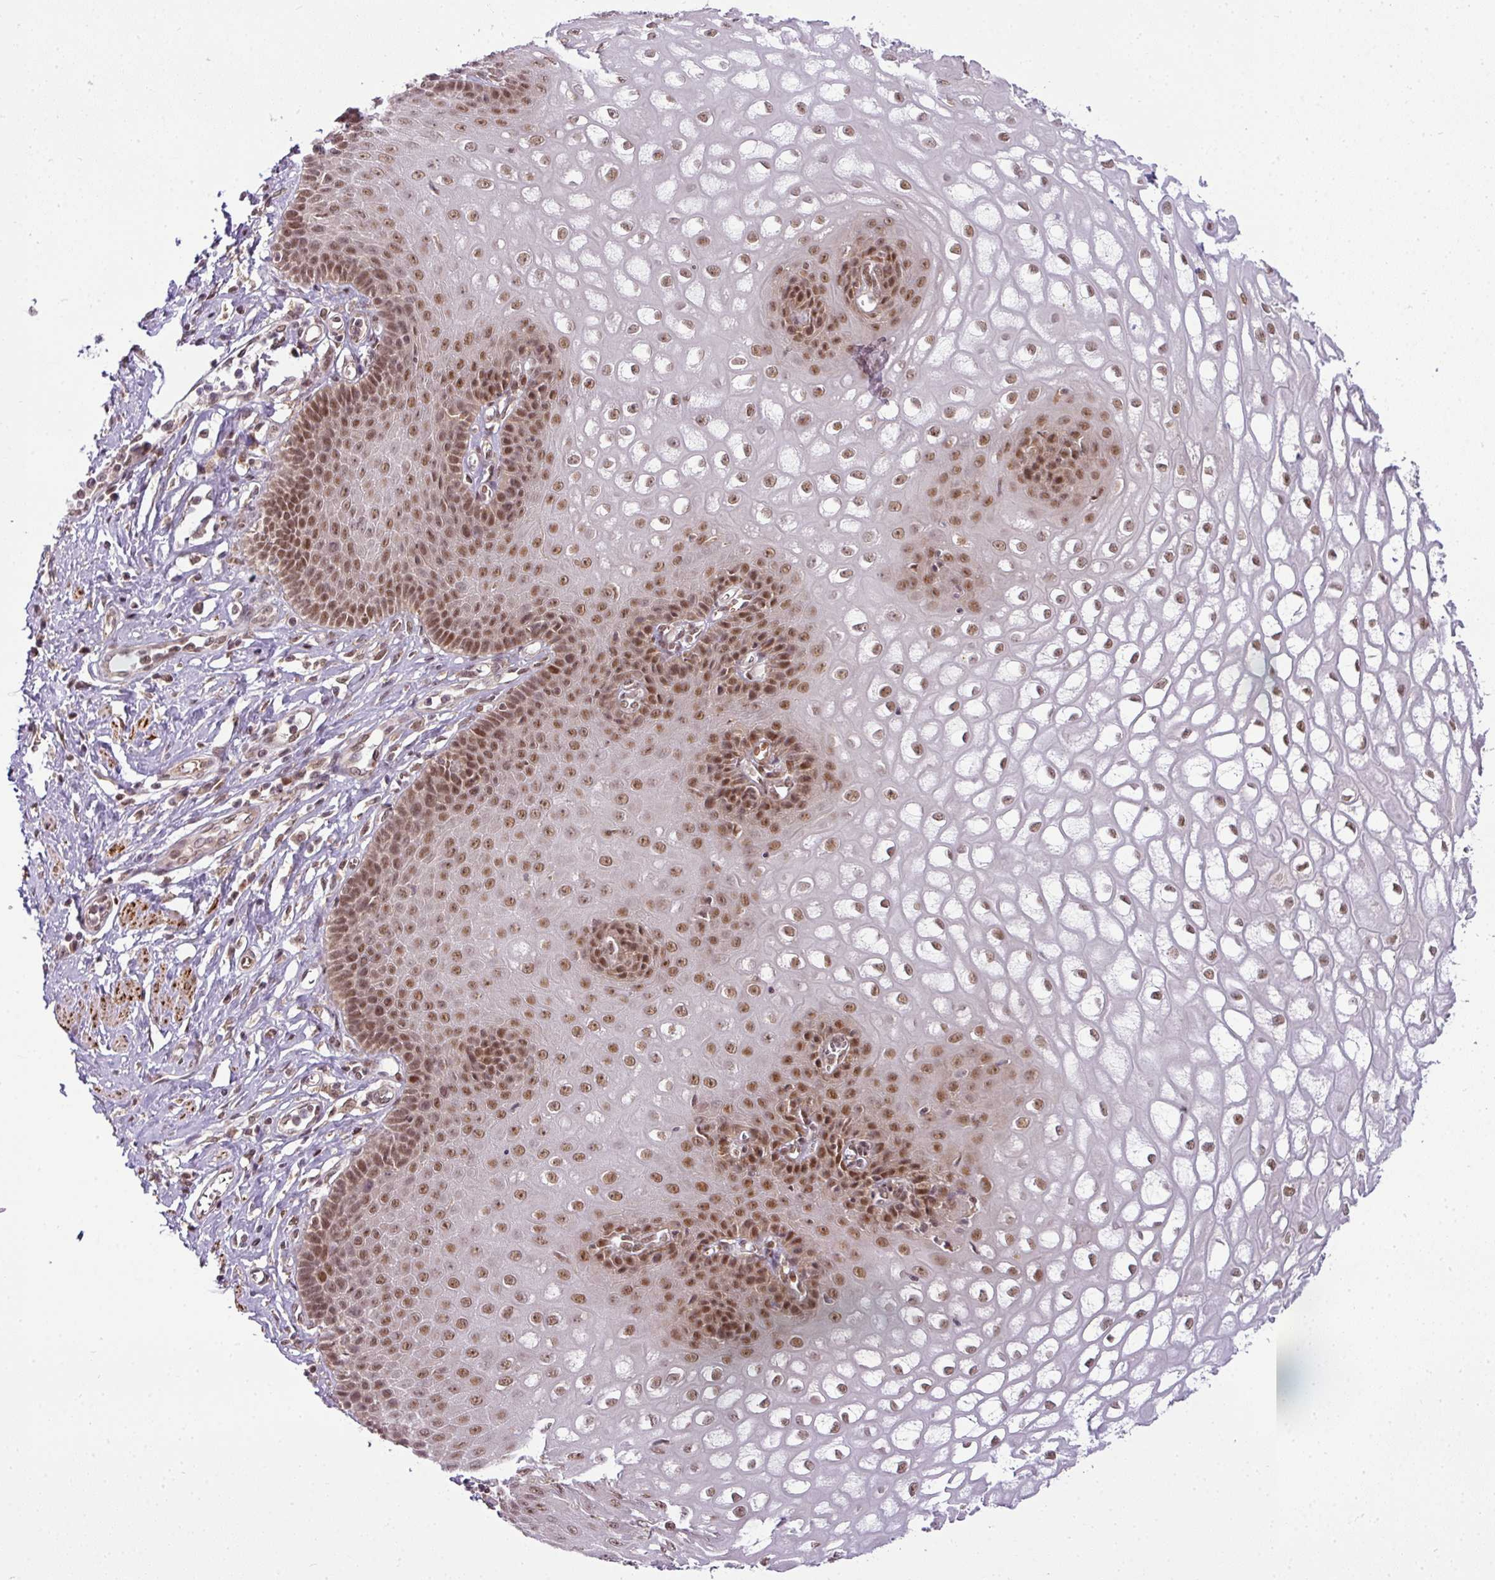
{"staining": {"intensity": "moderate", "quantity": ">75%", "location": "nuclear"}, "tissue": "esophagus", "cell_type": "Squamous epithelial cells", "image_type": "normal", "snomed": [{"axis": "morphology", "description": "Normal tissue, NOS"}, {"axis": "topography", "description": "Esophagus"}], "caption": "Immunohistochemistry micrograph of benign esophagus stained for a protein (brown), which exhibits medium levels of moderate nuclear staining in about >75% of squamous epithelial cells.", "gene": "C1orf226", "patient": {"sex": "male", "age": 67}}